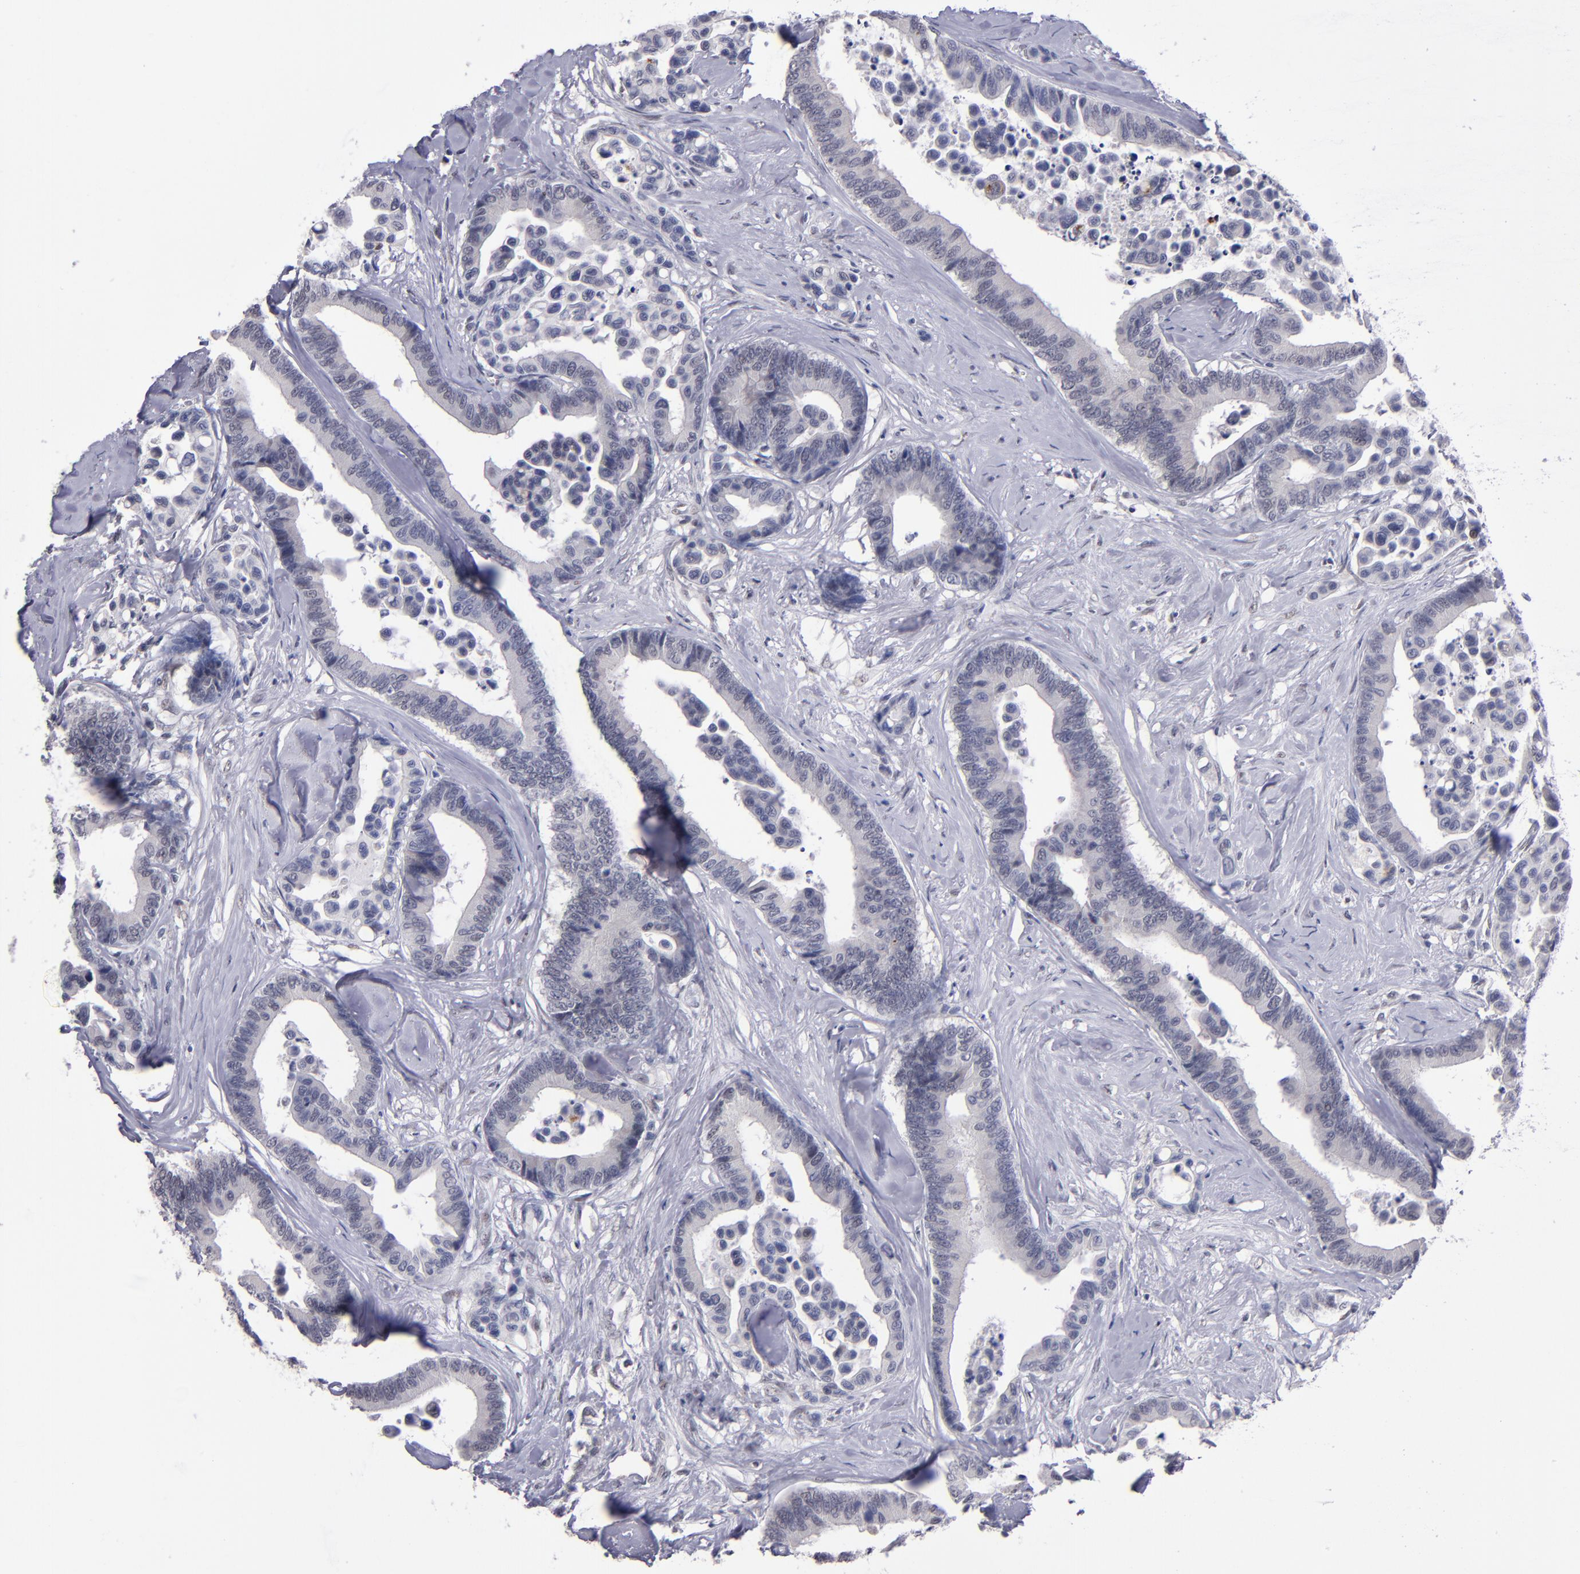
{"staining": {"intensity": "negative", "quantity": "none", "location": "none"}, "tissue": "colorectal cancer", "cell_type": "Tumor cells", "image_type": "cancer", "snomed": [{"axis": "morphology", "description": "Adenocarcinoma, NOS"}, {"axis": "topography", "description": "Colon"}], "caption": "This is an immunohistochemistry (IHC) image of human colorectal adenocarcinoma. There is no staining in tumor cells.", "gene": "OTUB2", "patient": {"sex": "male", "age": 82}}